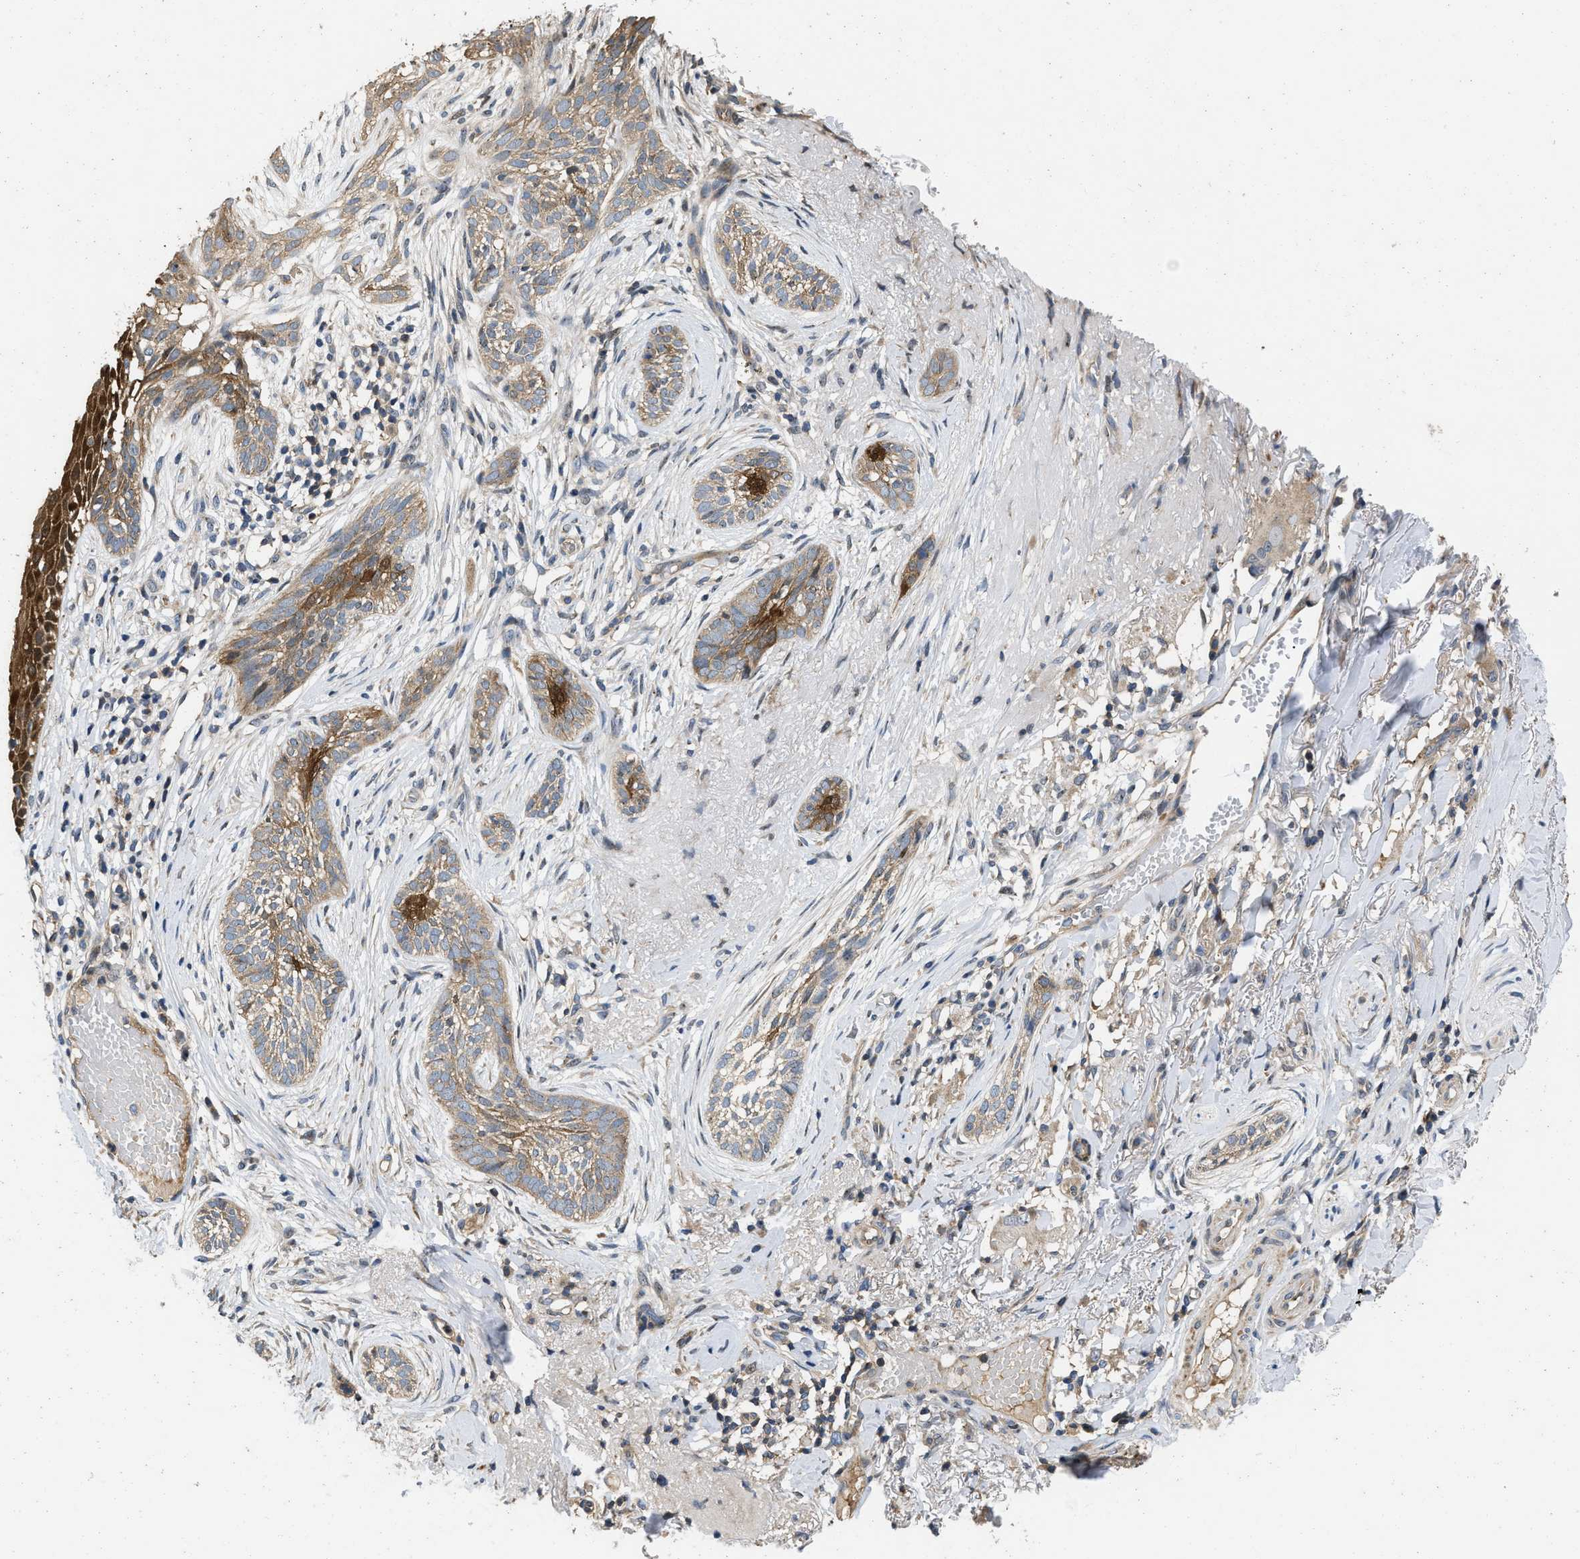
{"staining": {"intensity": "weak", "quantity": ">75%", "location": "cytoplasmic/membranous"}, "tissue": "skin cancer", "cell_type": "Tumor cells", "image_type": "cancer", "snomed": [{"axis": "morphology", "description": "Basal cell carcinoma"}, {"axis": "topography", "description": "Skin"}], "caption": "Immunohistochemistry (IHC) (DAB (3,3'-diaminobenzidine)) staining of skin cancer (basal cell carcinoma) reveals weak cytoplasmic/membranous protein positivity in about >75% of tumor cells.", "gene": "PRDM14", "patient": {"sex": "female", "age": 88}}